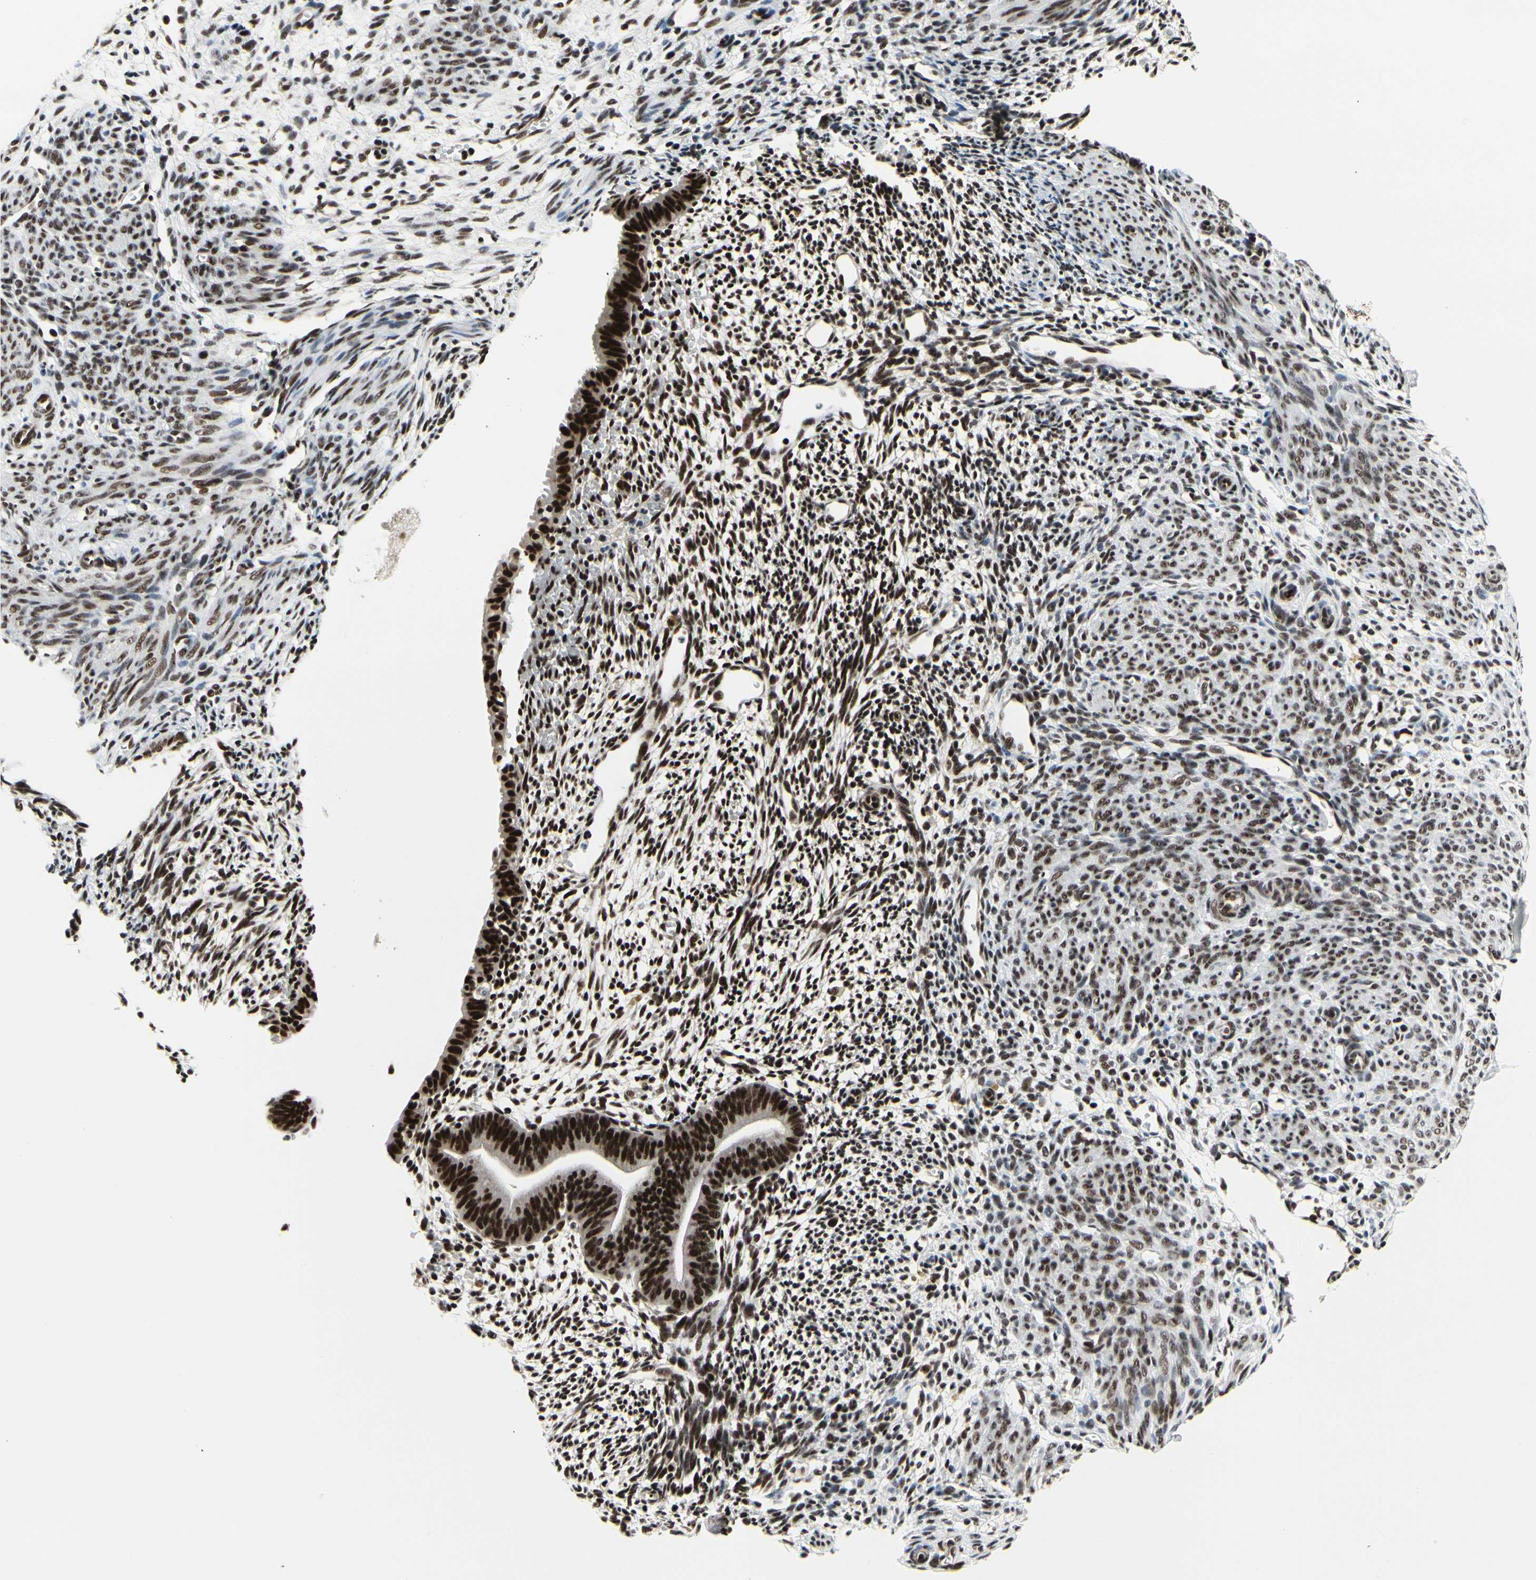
{"staining": {"intensity": "strong", "quantity": "25%-75%", "location": "nuclear"}, "tissue": "endometrium", "cell_type": "Cells in endometrial stroma", "image_type": "normal", "snomed": [{"axis": "morphology", "description": "Normal tissue, NOS"}, {"axis": "morphology", "description": "Atrophy, NOS"}, {"axis": "topography", "description": "Uterus"}, {"axis": "topography", "description": "Endometrium"}], "caption": "Protein expression by immunohistochemistry (IHC) demonstrates strong nuclear positivity in about 25%-75% of cells in endometrial stroma in unremarkable endometrium. The staining was performed using DAB, with brown indicating positive protein expression. Nuclei are stained blue with hematoxylin.", "gene": "SRSF11", "patient": {"sex": "female", "age": 68}}